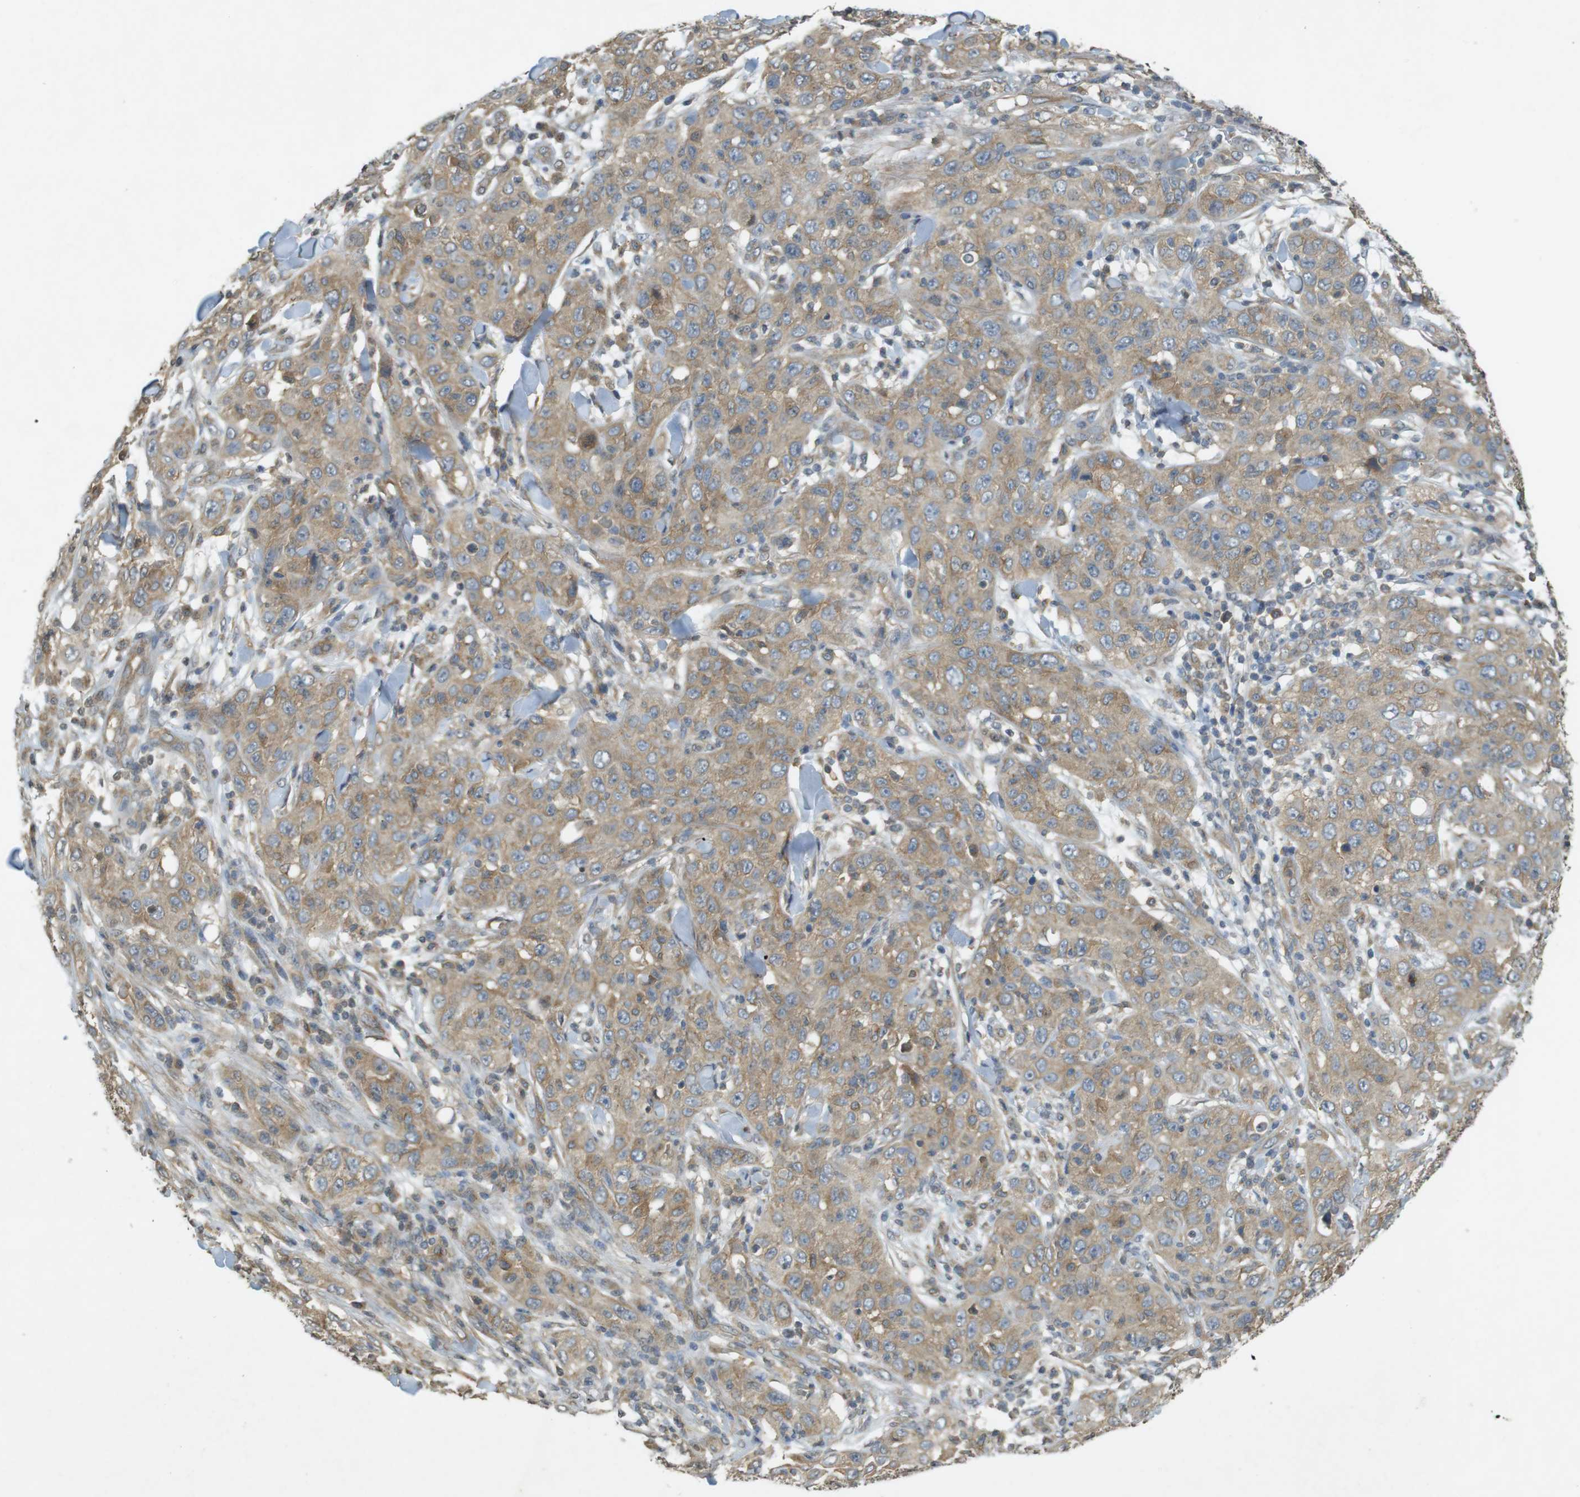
{"staining": {"intensity": "weak", "quantity": ">75%", "location": "cytoplasmic/membranous"}, "tissue": "skin cancer", "cell_type": "Tumor cells", "image_type": "cancer", "snomed": [{"axis": "morphology", "description": "Squamous cell carcinoma, NOS"}, {"axis": "topography", "description": "Skin"}], "caption": "High-magnification brightfield microscopy of skin cancer stained with DAB (brown) and counterstained with hematoxylin (blue). tumor cells exhibit weak cytoplasmic/membranous positivity is present in approximately>75% of cells.", "gene": "KIF5B", "patient": {"sex": "female", "age": 88}}